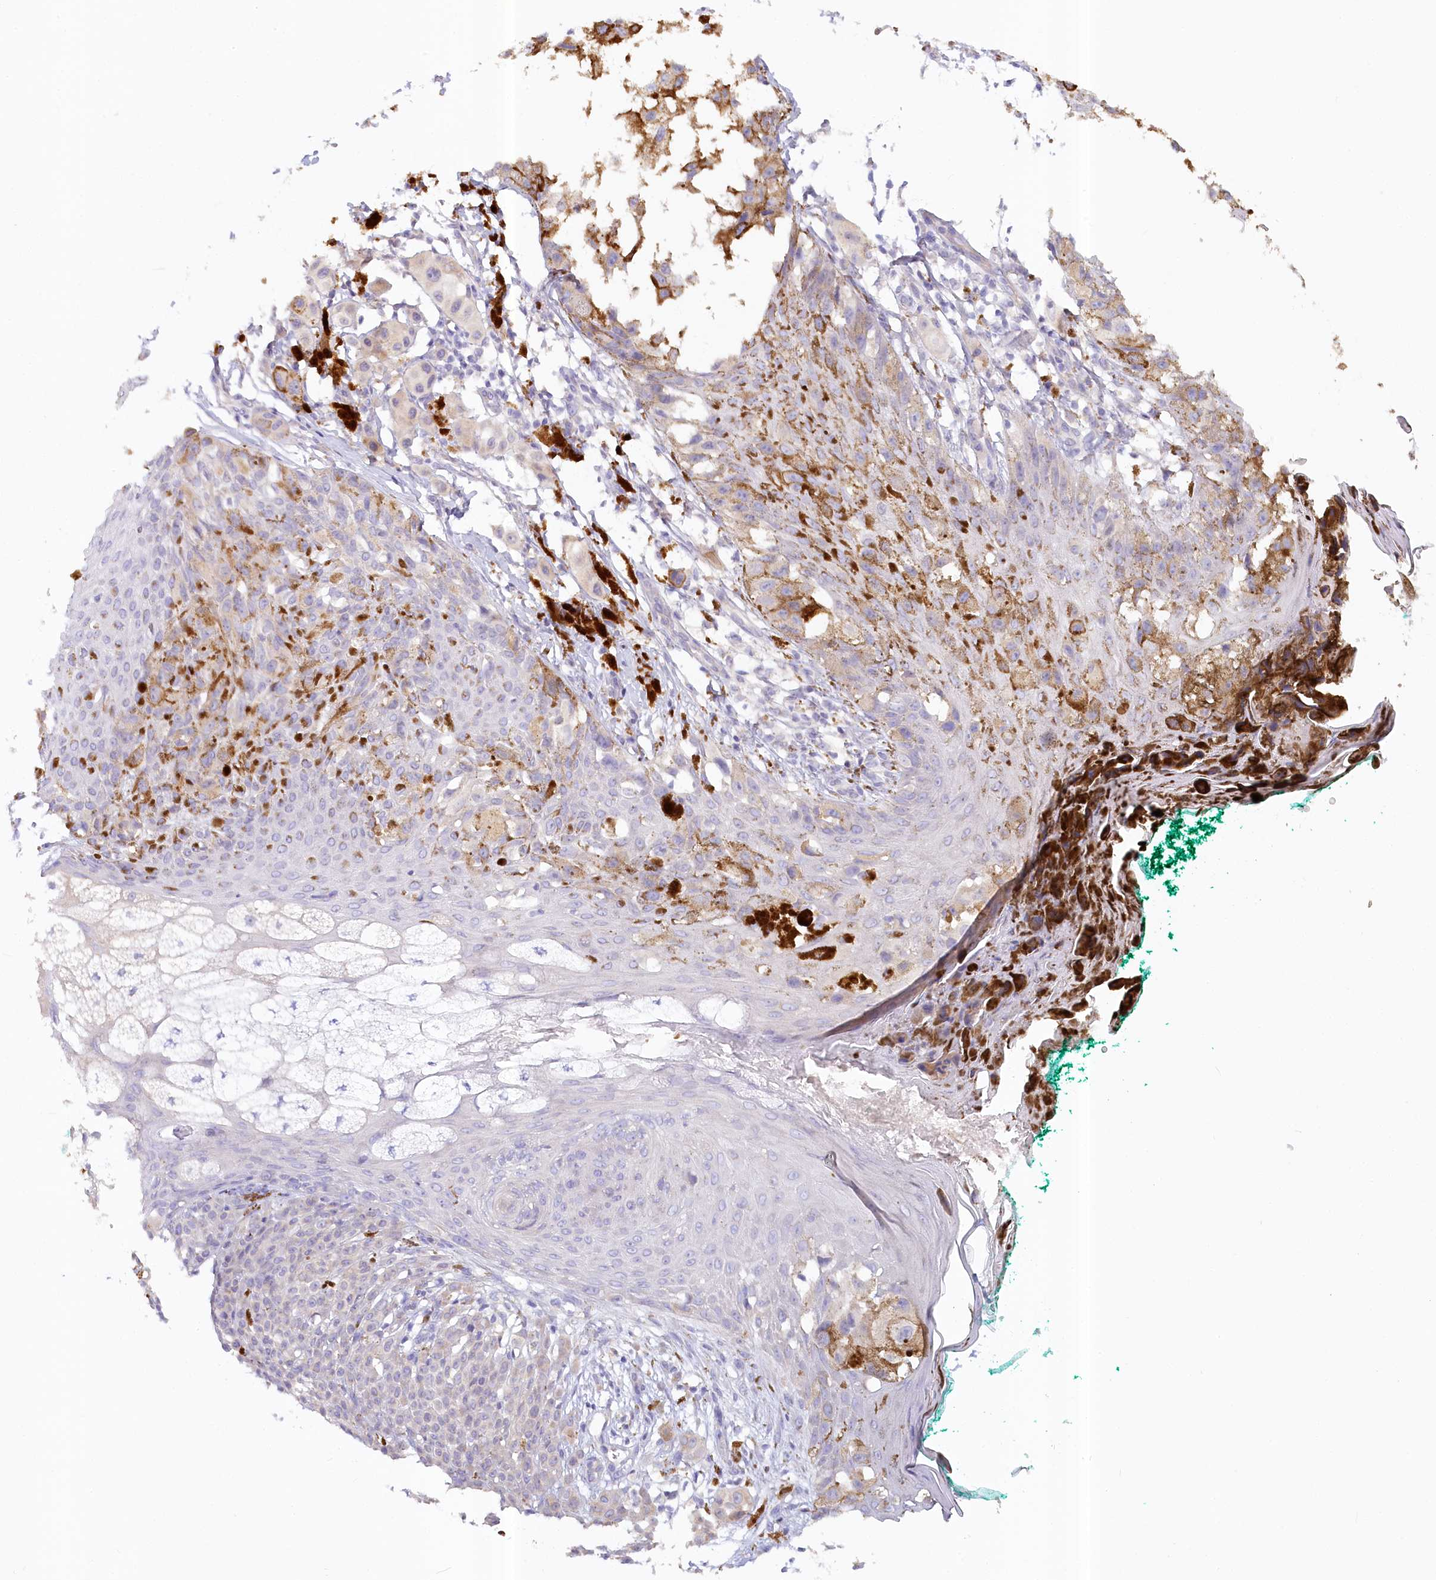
{"staining": {"intensity": "moderate", "quantity": "<25%", "location": "cytoplasmic/membranous"}, "tissue": "melanoma", "cell_type": "Tumor cells", "image_type": "cancer", "snomed": [{"axis": "morphology", "description": "Malignant melanoma, NOS"}, {"axis": "topography", "description": "Skin of leg"}], "caption": "Immunohistochemical staining of human malignant melanoma displays low levels of moderate cytoplasmic/membranous protein expression in about <25% of tumor cells. The protein is stained brown, and the nuclei are stained in blue (DAB IHC with brightfield microscopy, high magnification).", "gene": "PAIP2", "patient": {"sex": "female", "age": 72}}